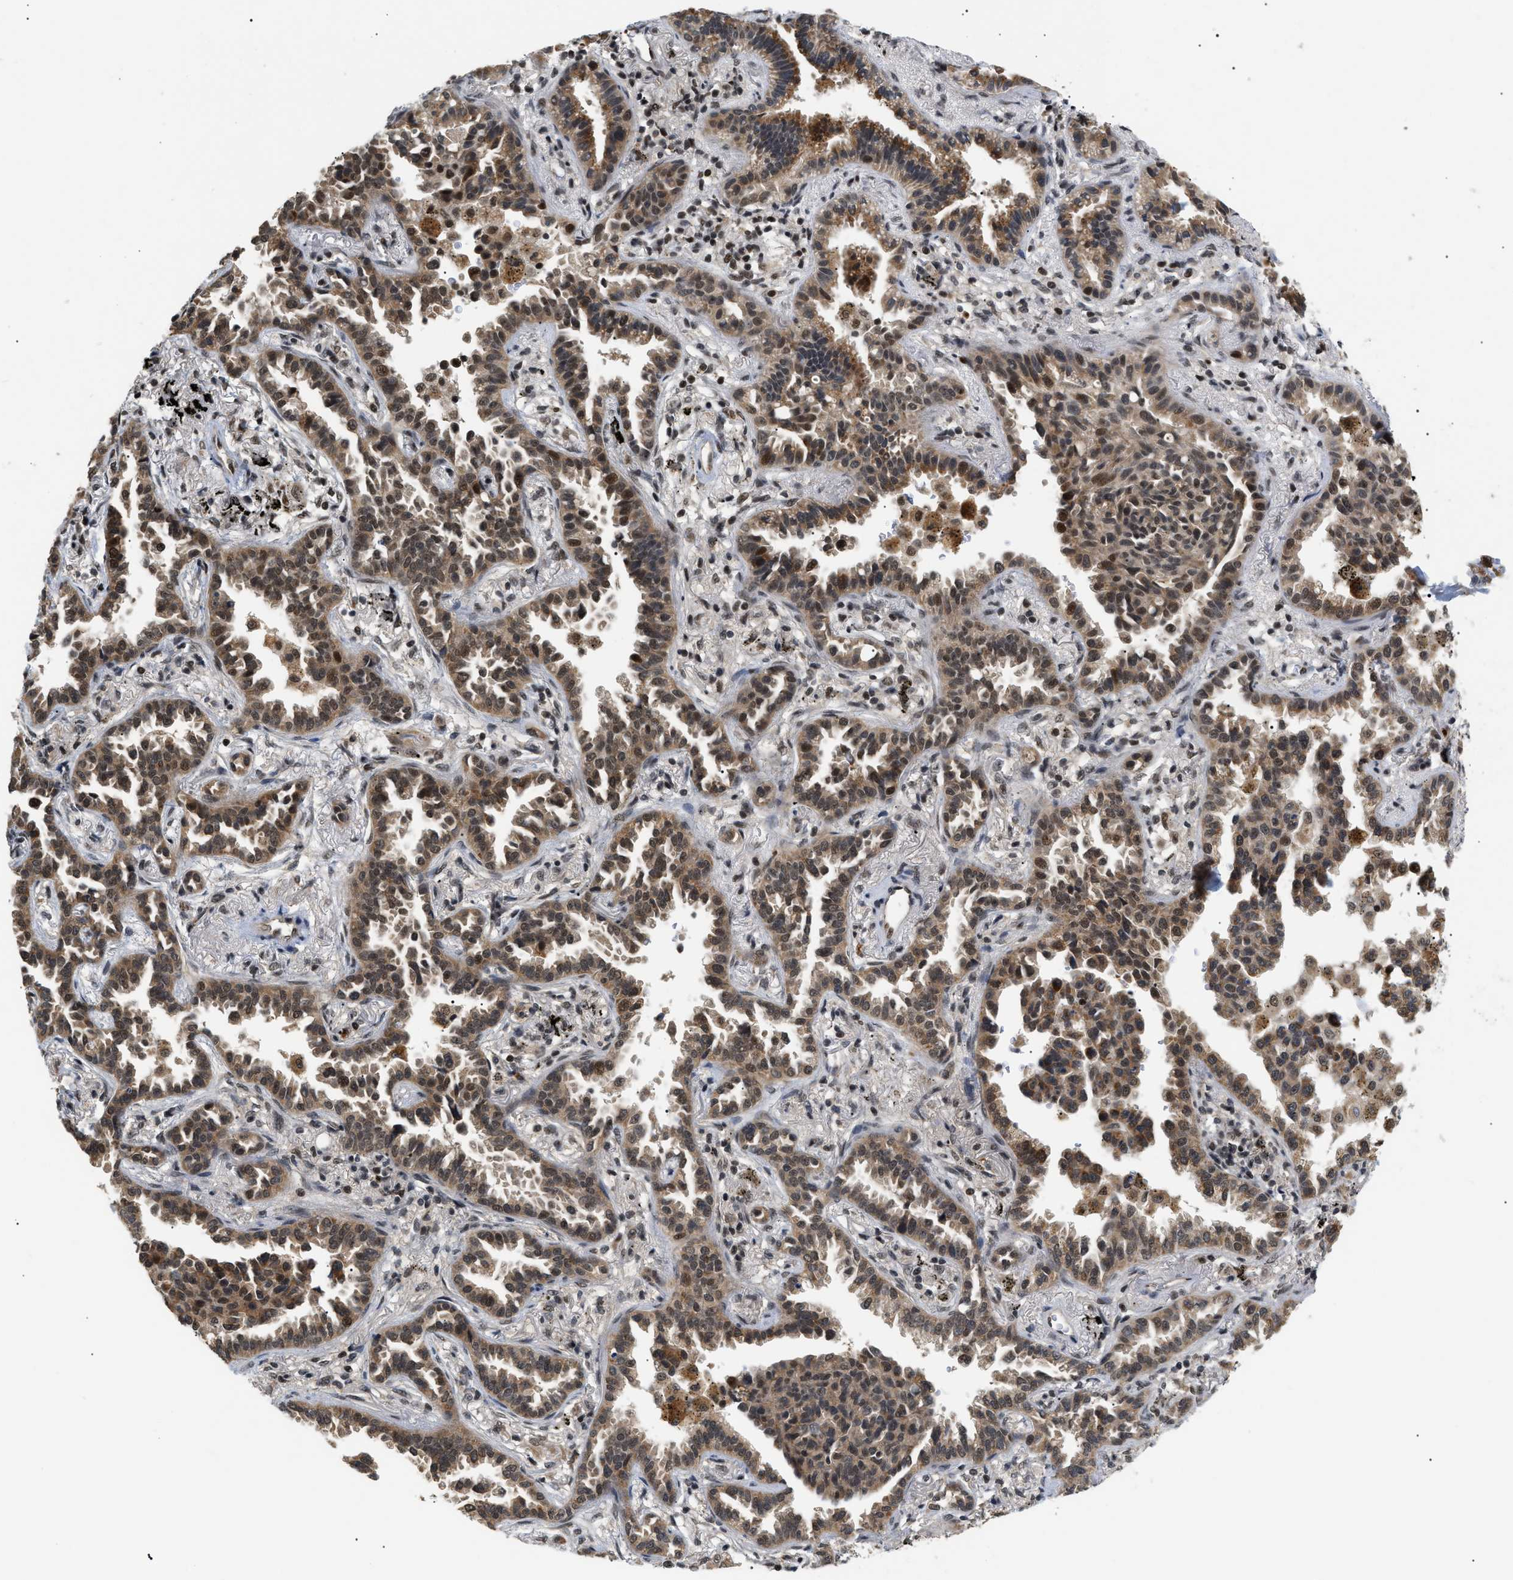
{"staining": {"intensity": "moderate", "quantity": ">75%", "location": "cytoplasmic/membranous,nuclear"}, "tissue": "lung cancer", "cell_type": "Tumor cells", "image_type": "cancer", "snomed": [{"axis": "morphology", "description": "Normal tissue, NOS"}, {"axis": "morphology", "description": "Adenocarcinoma, NOS"}, {"axis": "topography", "description": "Lung"}], "caption": "Protein analysis of adenocarcinoma (lung) tissue exhibits moderate cytoplasmic/membranous and nuclear positivity in about >75% of tumor cells.", "gene": "ZBTB11", "patient": {"sex": "male", "age": 59}}